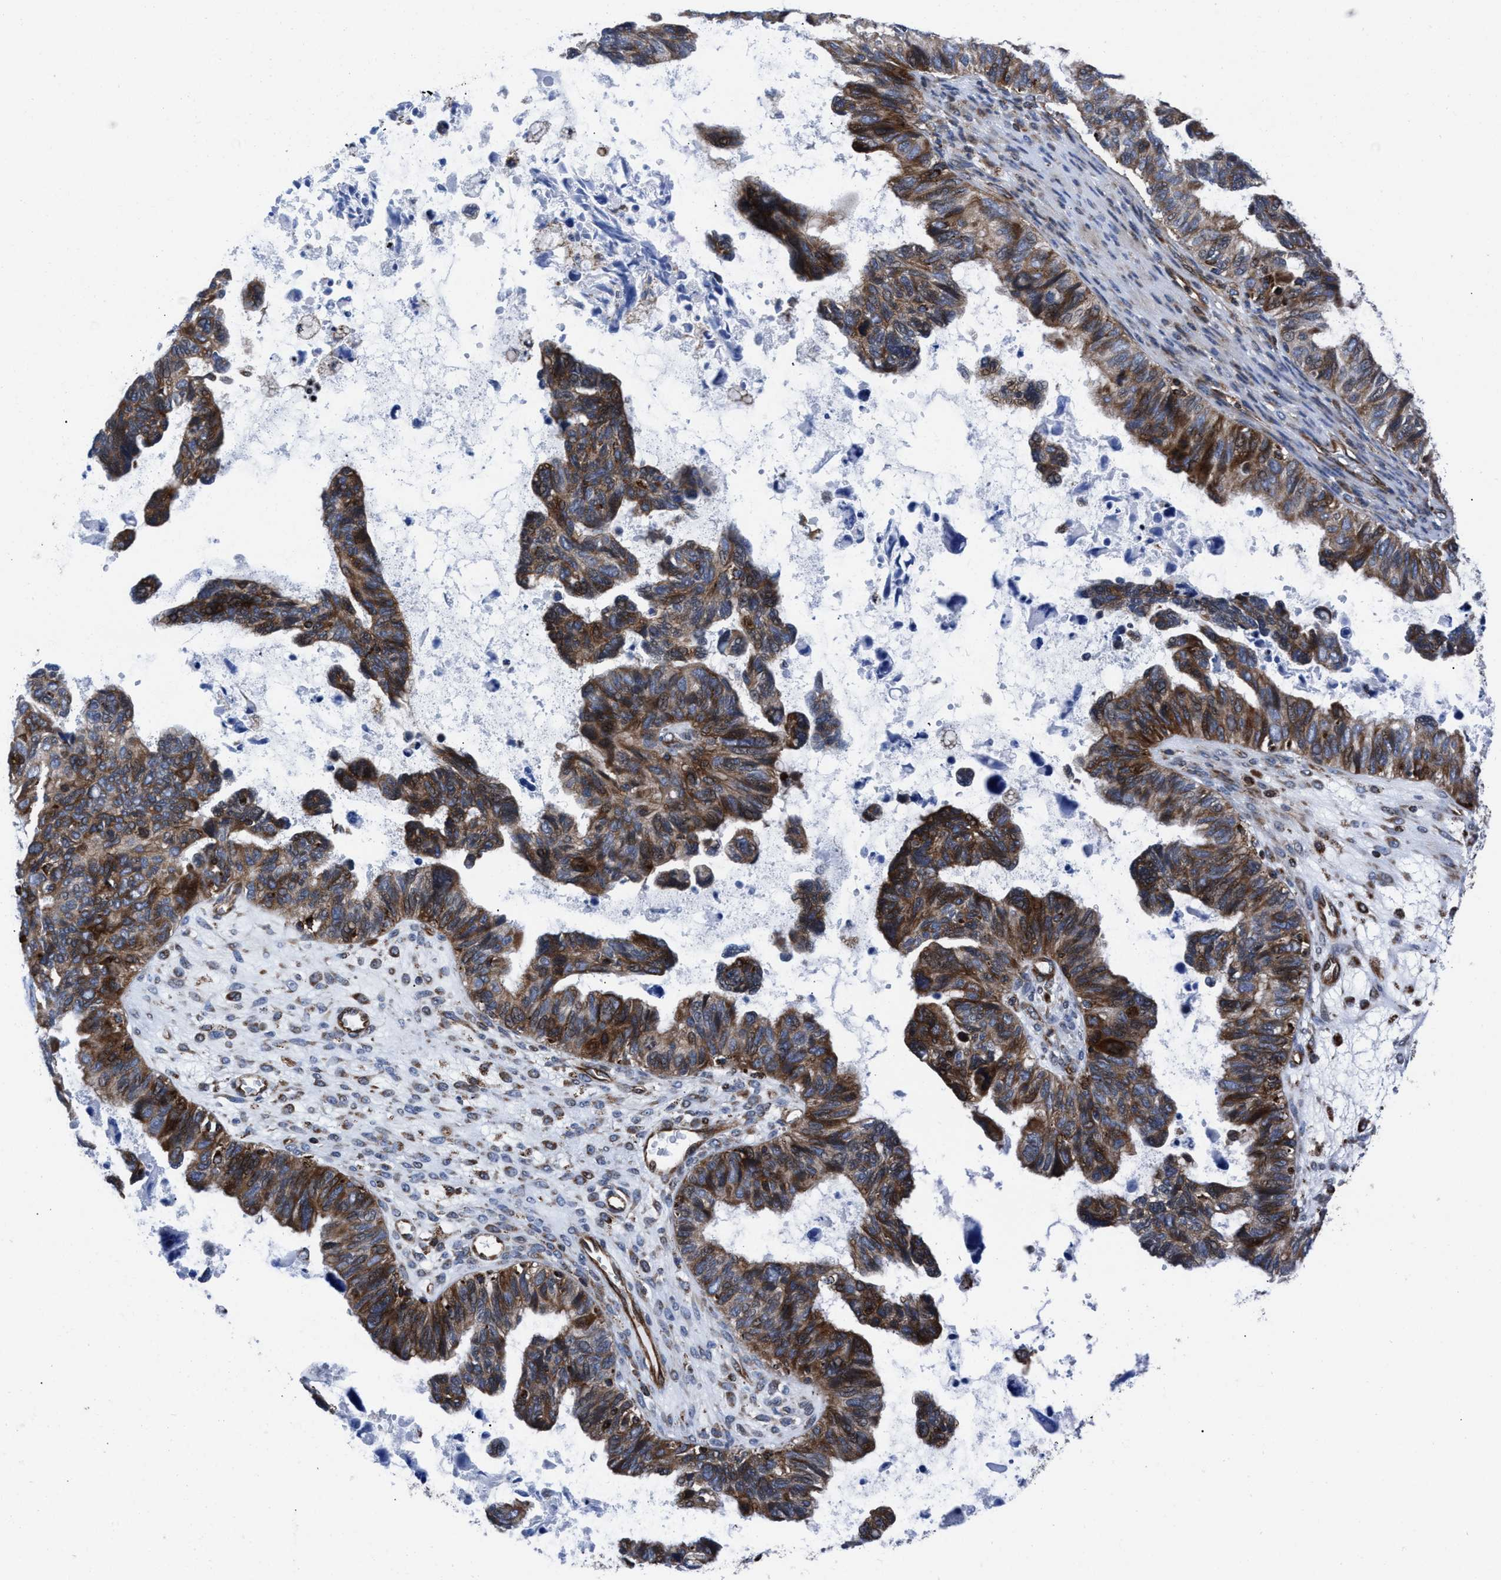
{"staining": {"intensity": "strong", "quantity": "25%-75%", "location": "cytoplasmic/membranous"}, "tissue": "ovarian cancer", "cell_type": "Tumor cells", "image_type": "cancer", "snomed": [{"axis": "morphology", "description": "Cystadenocarcinoma, serous, NOS"}, {"axis": "topography", "description": "Ovary"}], "caption": "An IHC photomicrograph of tumor tissue is shown. Protein staining in brown shows strong cytoplasmic/membranous positivity in ovarian cancer within tumor cells. (IHC, brightfield microscopy, high magnification).", "gene": "PRR15L", "patient": {"sex": "female", "age": 79}}